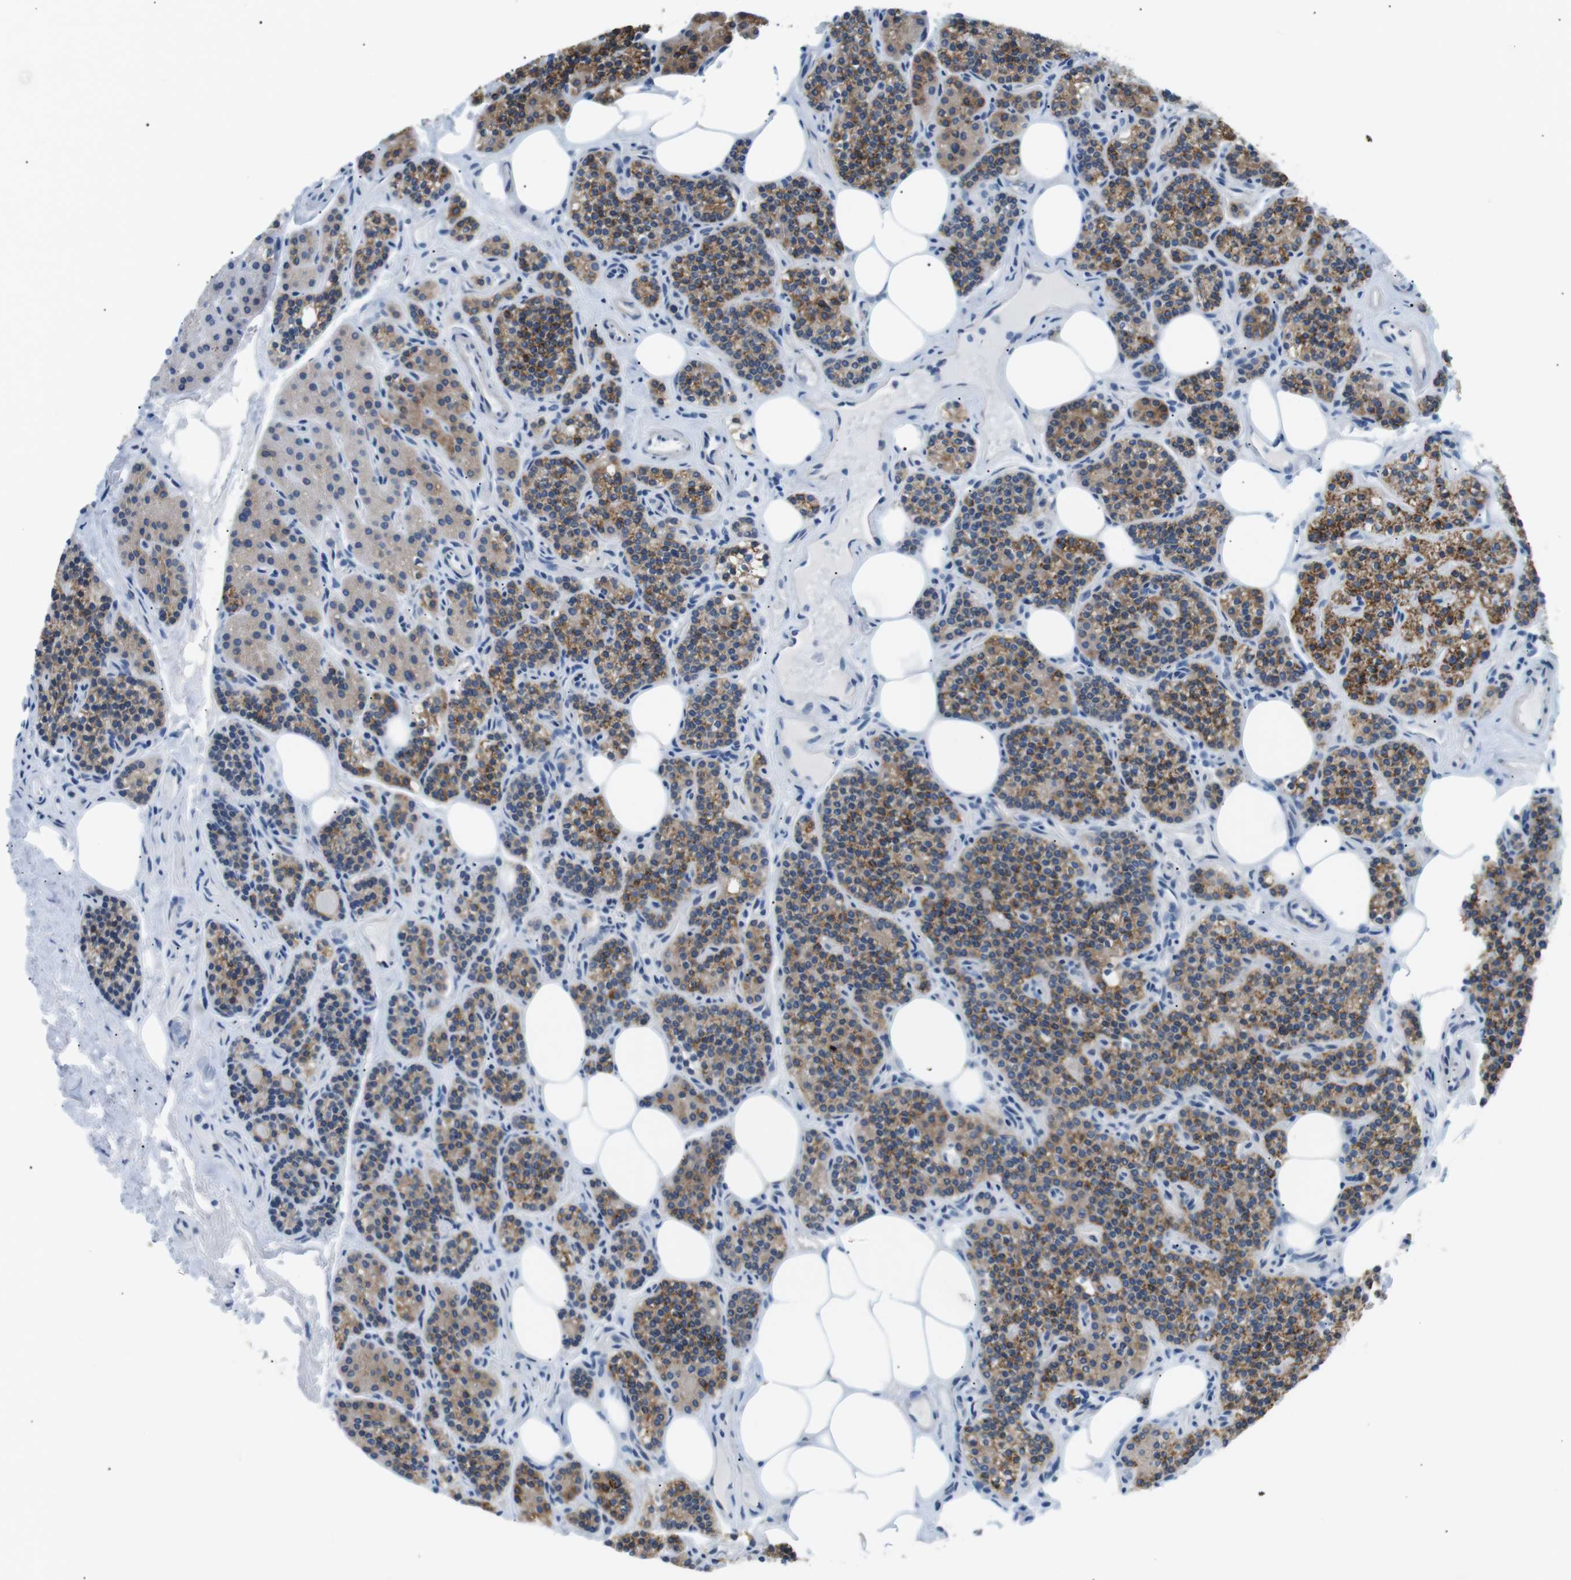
{"staining": {"intensity": "strong", "quantity": ">75%", "location": "cytoplasmic/membranous"}, "tissue": "parathyroid gland", "cell_type": "Glandular cells", "image_type": "normal", "snomed": [{"axis": "morphology", "description": "Normal tissue, NOS"}, {"axis": "morphology", "description": "Adenoma, NOS"}, {"axis": "topography", "description": "Parathyroid gland"}], "caption": "Immunohistochemistry (IHC) of normal human parathyroid gland demonstrates high levels of strong cytoplasmic/membranous expression in about >75% of glandular cells. (DAB (3,3'-diaminobenzidine) IHC with brightfield microscopy, high magnification).", "gene": "MTARC2", "patient": {"sex": "female", "age": 74}}